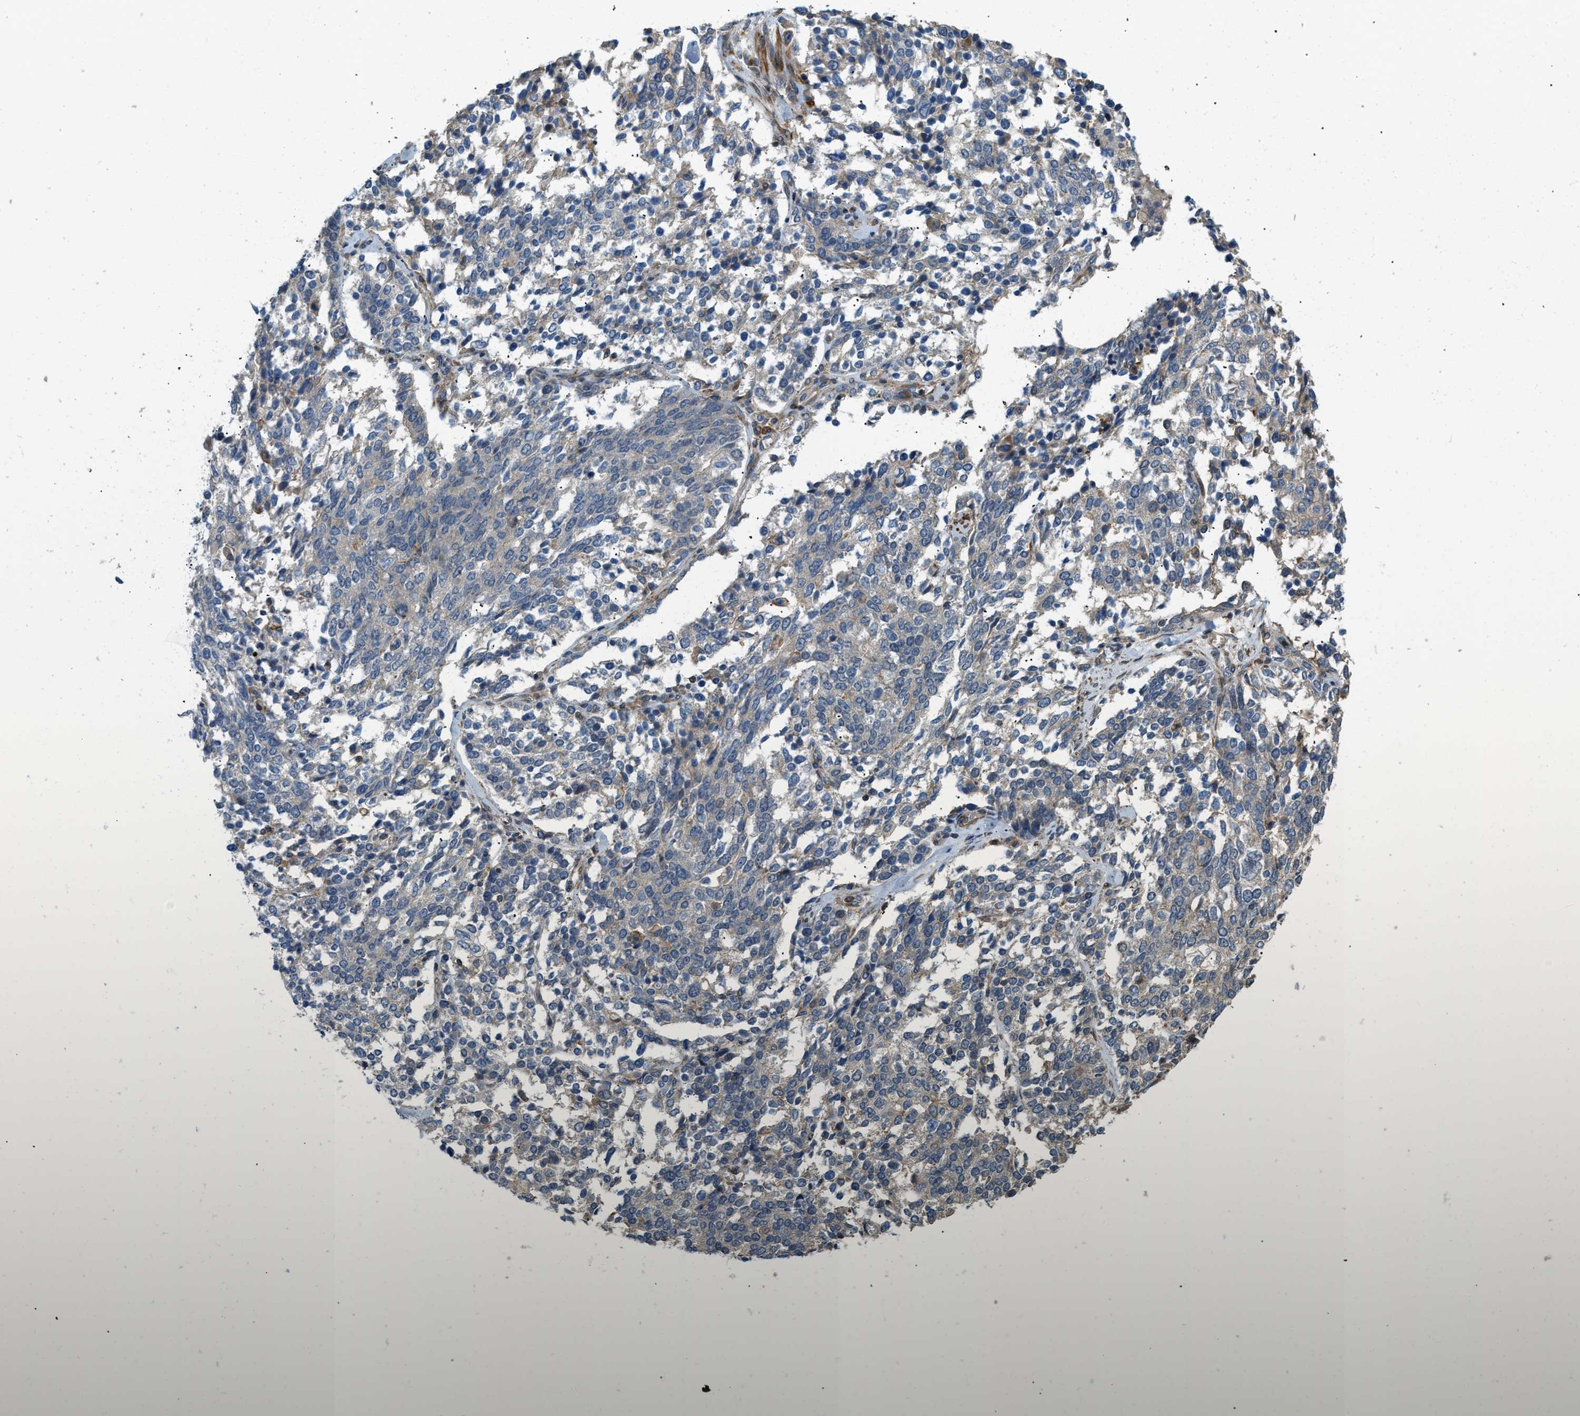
{"staining": {"intensity": "negative", "quantity": "none", "location": "none"}, "tissue": "ovarian cancer", "cell_type": "Tumor cells", "image_type": "cancer", "snomed": [{"axis": "morphology", "description": "Cystadenocarcinoma, serous, NOS"}, {"axis": "topography", "description": "Ovary"}], "caption": "IHC histopathology image of neoplastic tissue: human ovarian cancer stained with DAB (3,3'-diaminobenzidine) displays no significant protein staining in tumor cells.", "gene": "BTN3A2", "patient": {"sex": "female", "age": 44}}